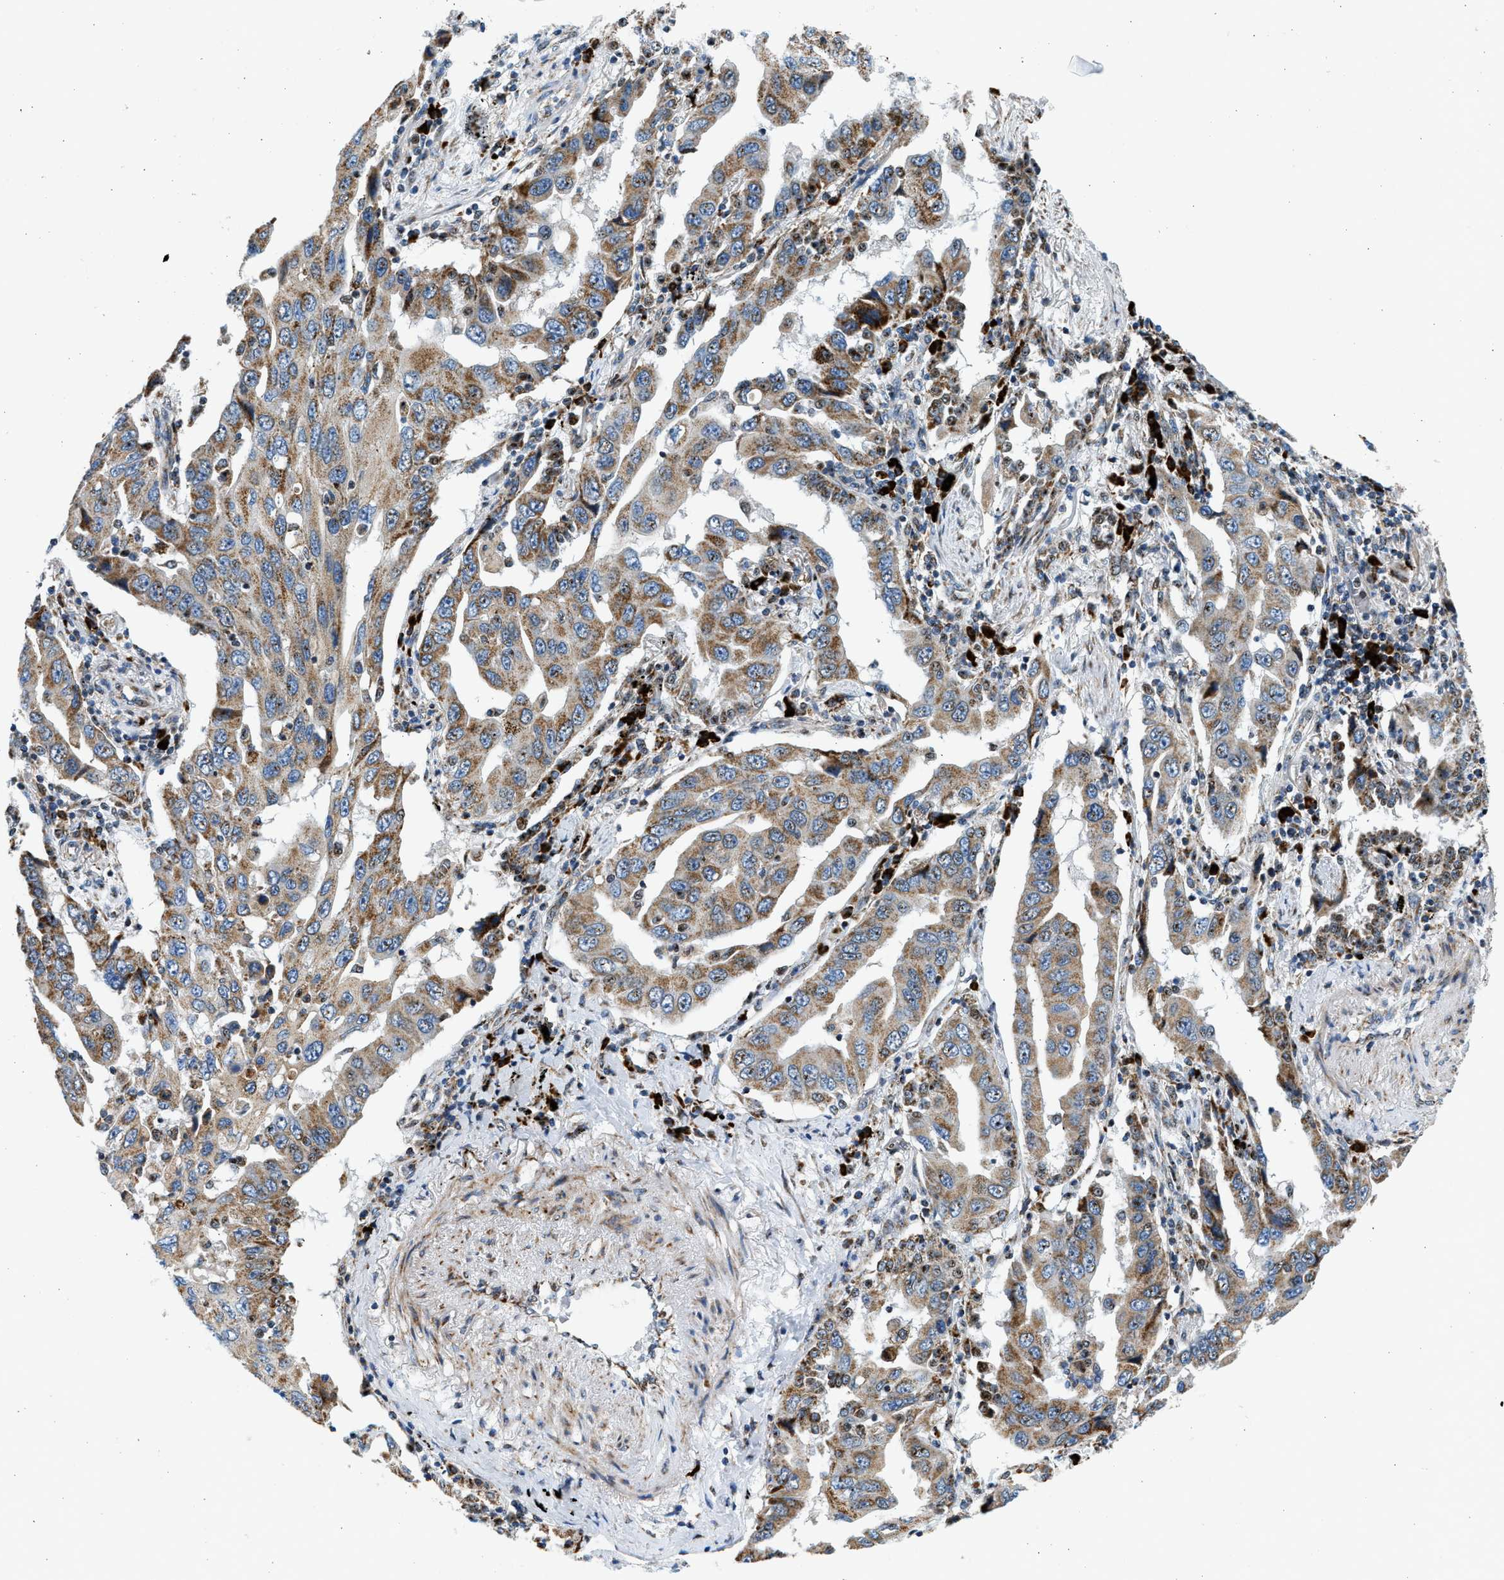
{"staining": {"intensity": "moderate", "quantity": ">75%", "location": "cytoplasmic/membranous"}, "tissue": "lung cancer", "cell_type": "Tumor cells", "image_type": "cancer", "snomed": [{"axis": "morphology", "description": "Adenocarcinoma, NOS"}, {"axis": "topography", "description": "Lung"}], "caption": "Immunohistochemistry (IHC) image of adenocarcinoma (lung) stained for a protein (brown), which displays medium levels of moderate cytoplasmic/membranous positivity in approximately >75% of tumor cells.", "gene": "KCNMB3", "patient": {"sex": "female", "age": 65}}